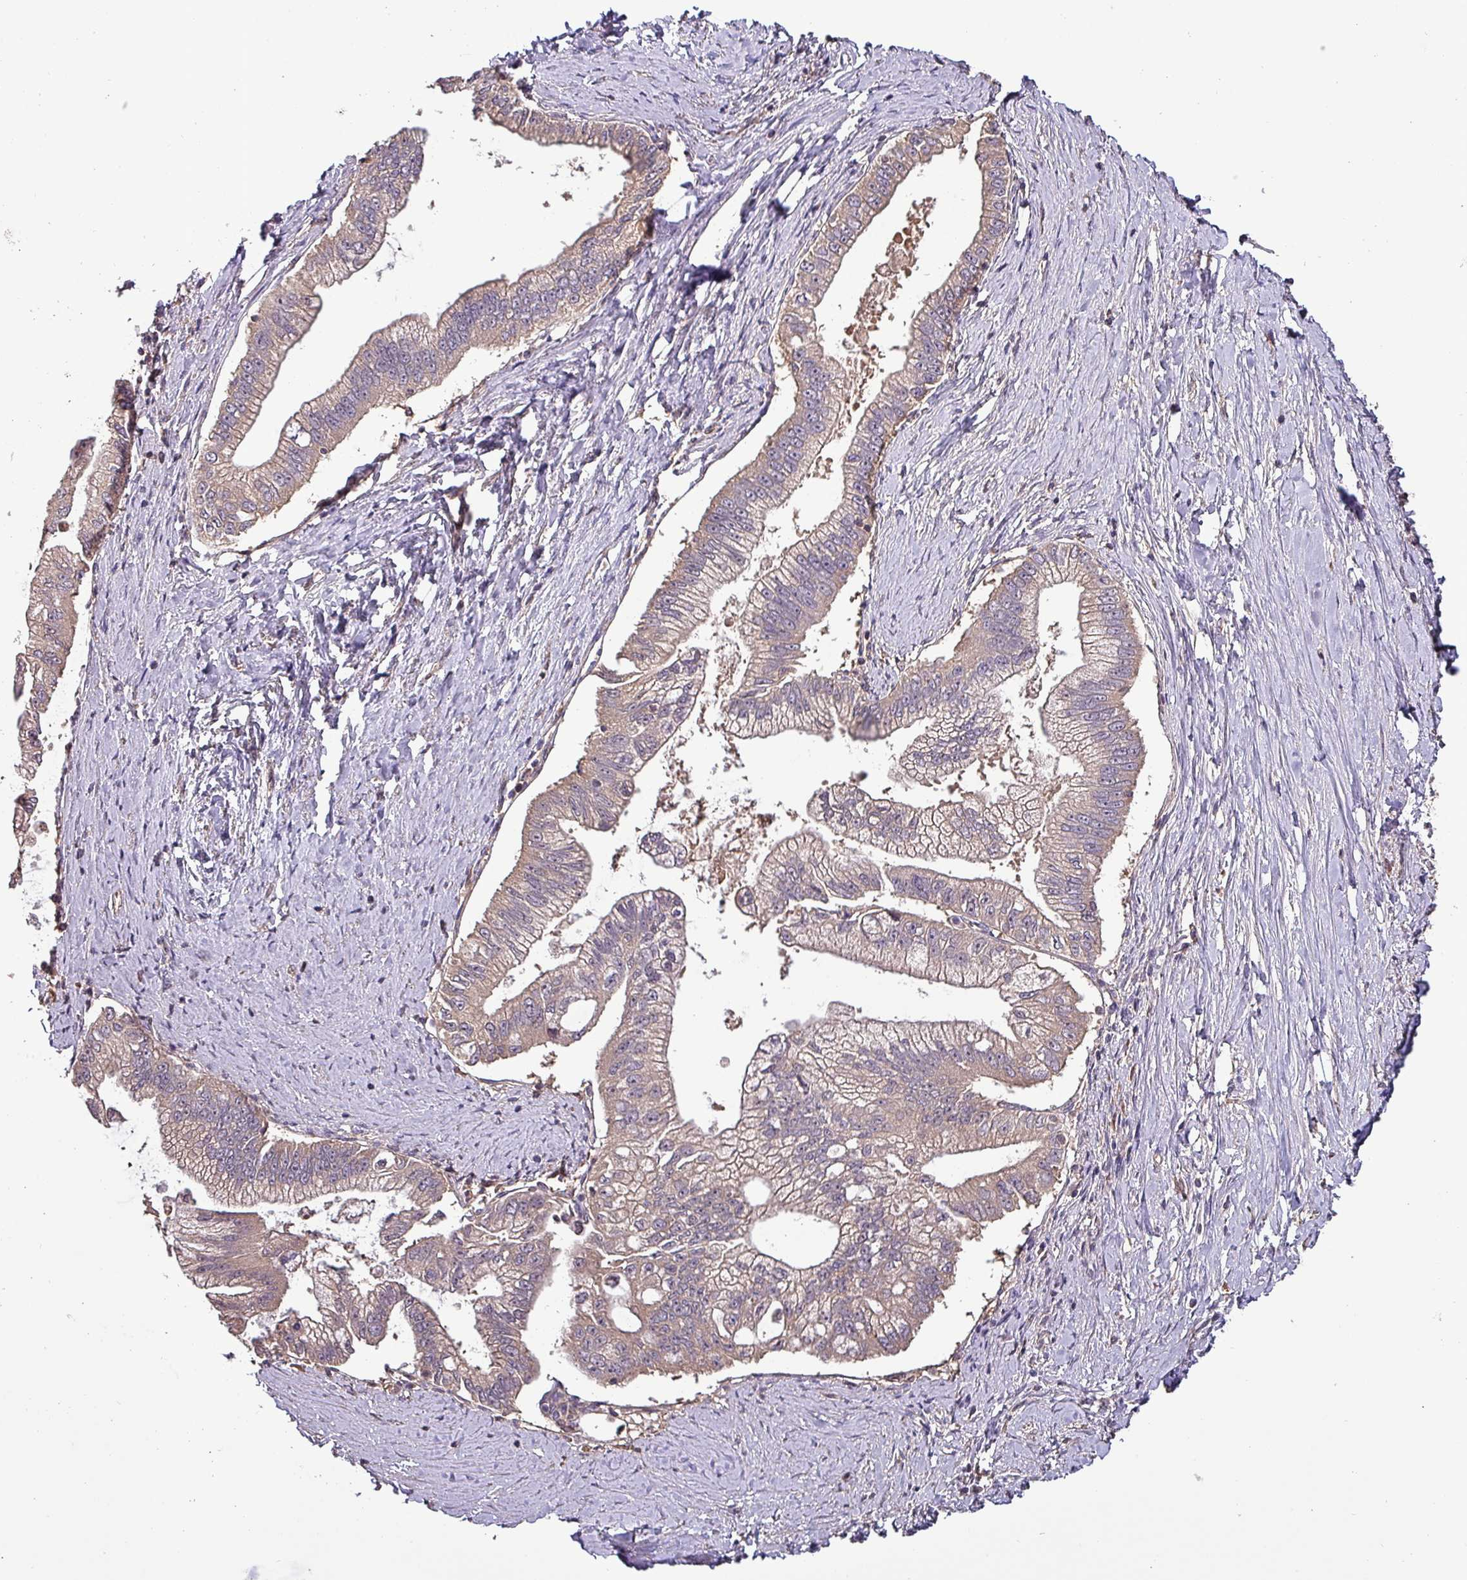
{"staining": {"intensity": "weak", "quantity": ">75%", "location": "cytoplasmic/membranous"}, "tissue": "pancreatic cancer", "cell_type": "Tumor cells", "image_type": "cancer", "snomed": [{"axis": "morphology", "description": "Adenocarcinoma, NOS"}, {"axis": "topography", "description": "Pancreas"}], "caption": "Immunohistochemistry staining of adenocarcinoma (pancreatic), which reveals low levels of weak cytoplasmic/membranous expression in about >75% of tumor cells indicating weak cytoplasmic/membranous protein positivity. The staining was performed using DAB (3,3'-diaminobenzidine) (brown) for protein detection and nuclei were counterstained in hematoxylin (blue).", "gene": "PAFAH1B2", "patient": {"sex": "male", "age": 70}}